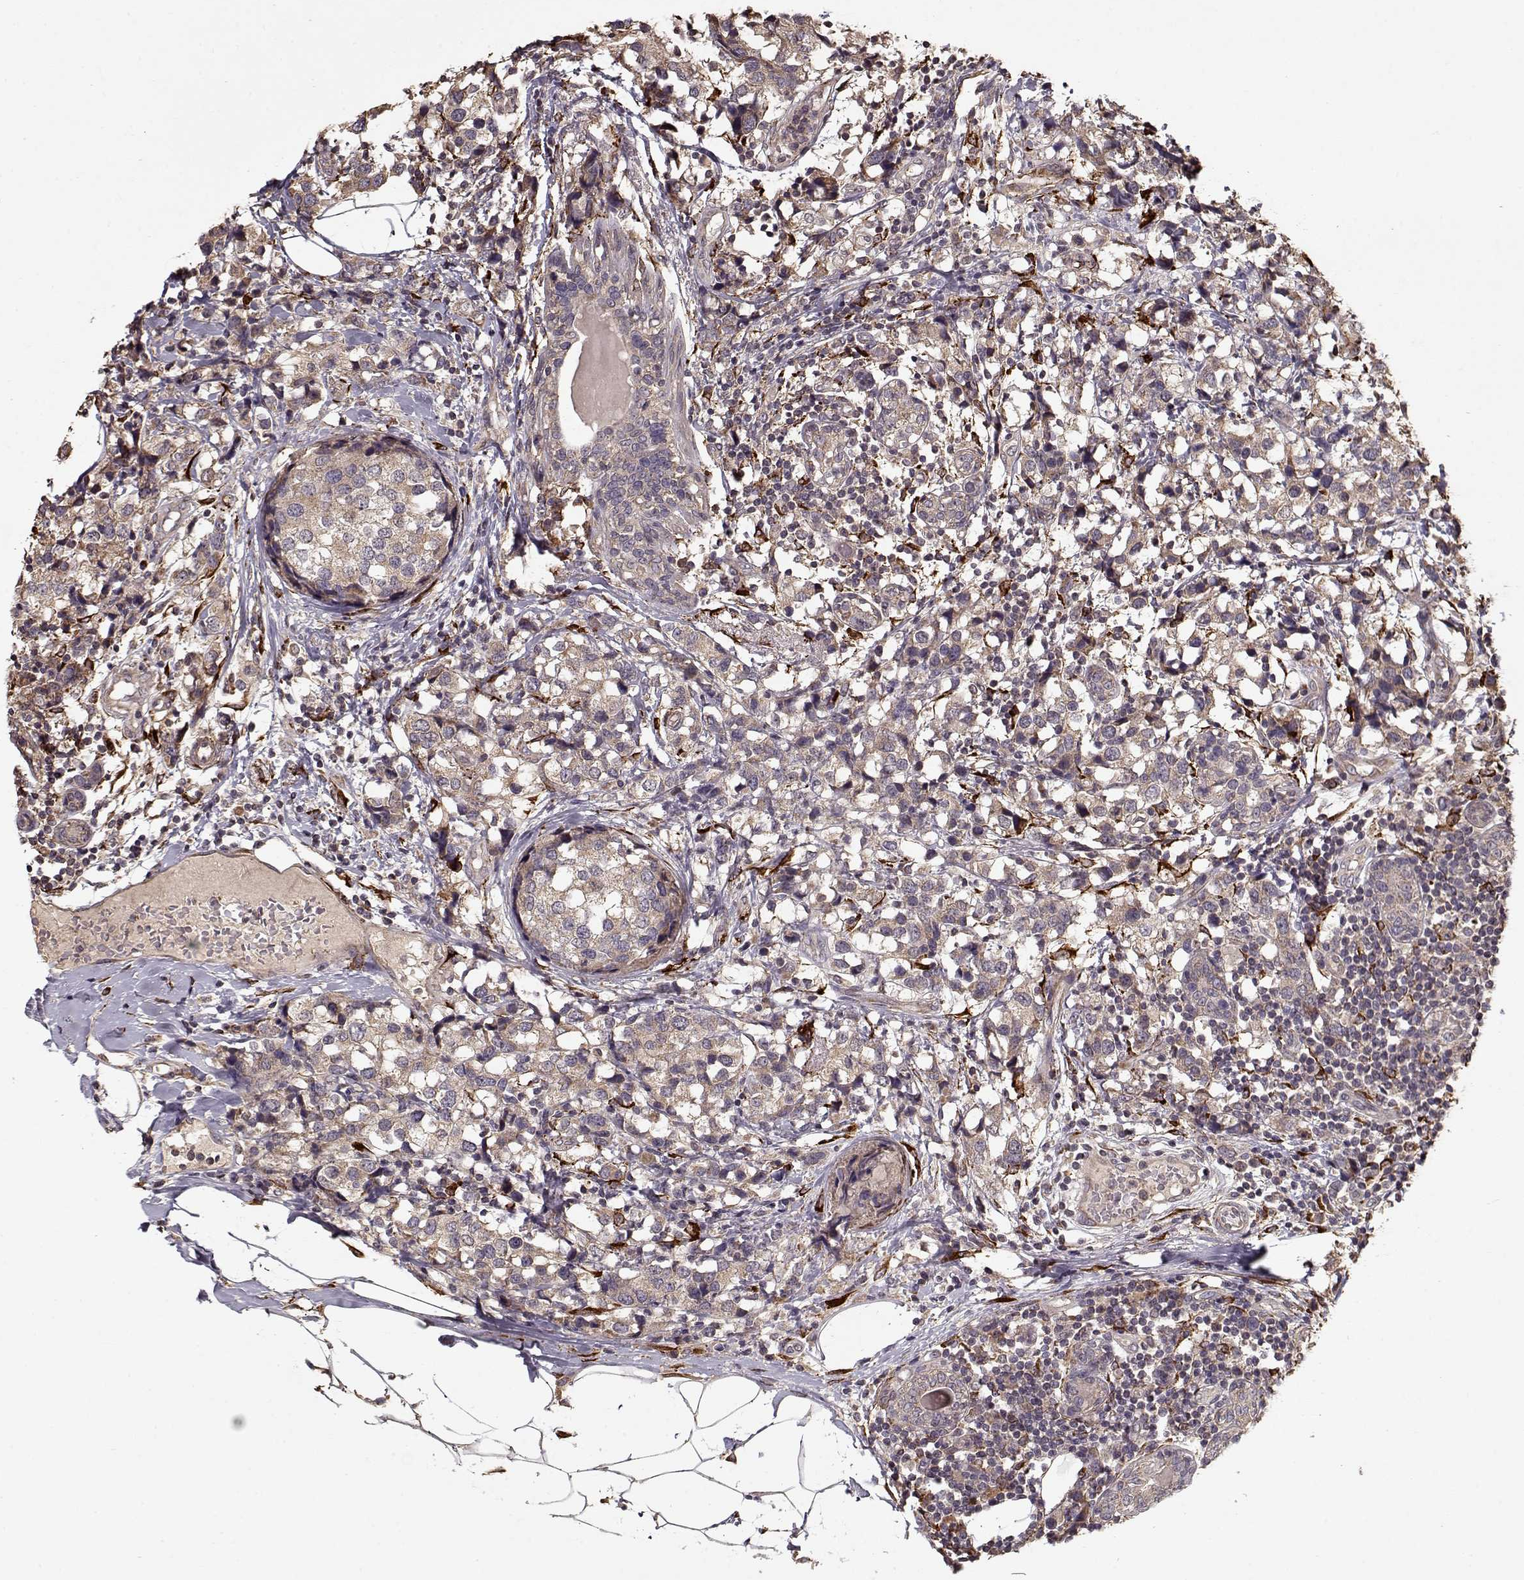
{"staining": {"intensity": "weak", "quantity": ">75%", "location": "cytoplasmic/membranous"}, "tissue": "breast cancer", "cell_type": "Tumor cells", "image_type": "cancer", "snomed": [{"axis": "morphology", "description": "Lobular carcinoma"}, {"axis": "topography", "description": "Breast"}], "caption": "Tumor cells demonstrate weak cytoplasmic/membranous expression in approximately >75% of cells in breast cancer (lobular carcinoma). (DAB (3,3'-diaminobenzidine) IHC, brown staining for protein, blue staining for nuclei).", "gene": "IMMP1L", "patient": {"sex": "female", "age": 59}}